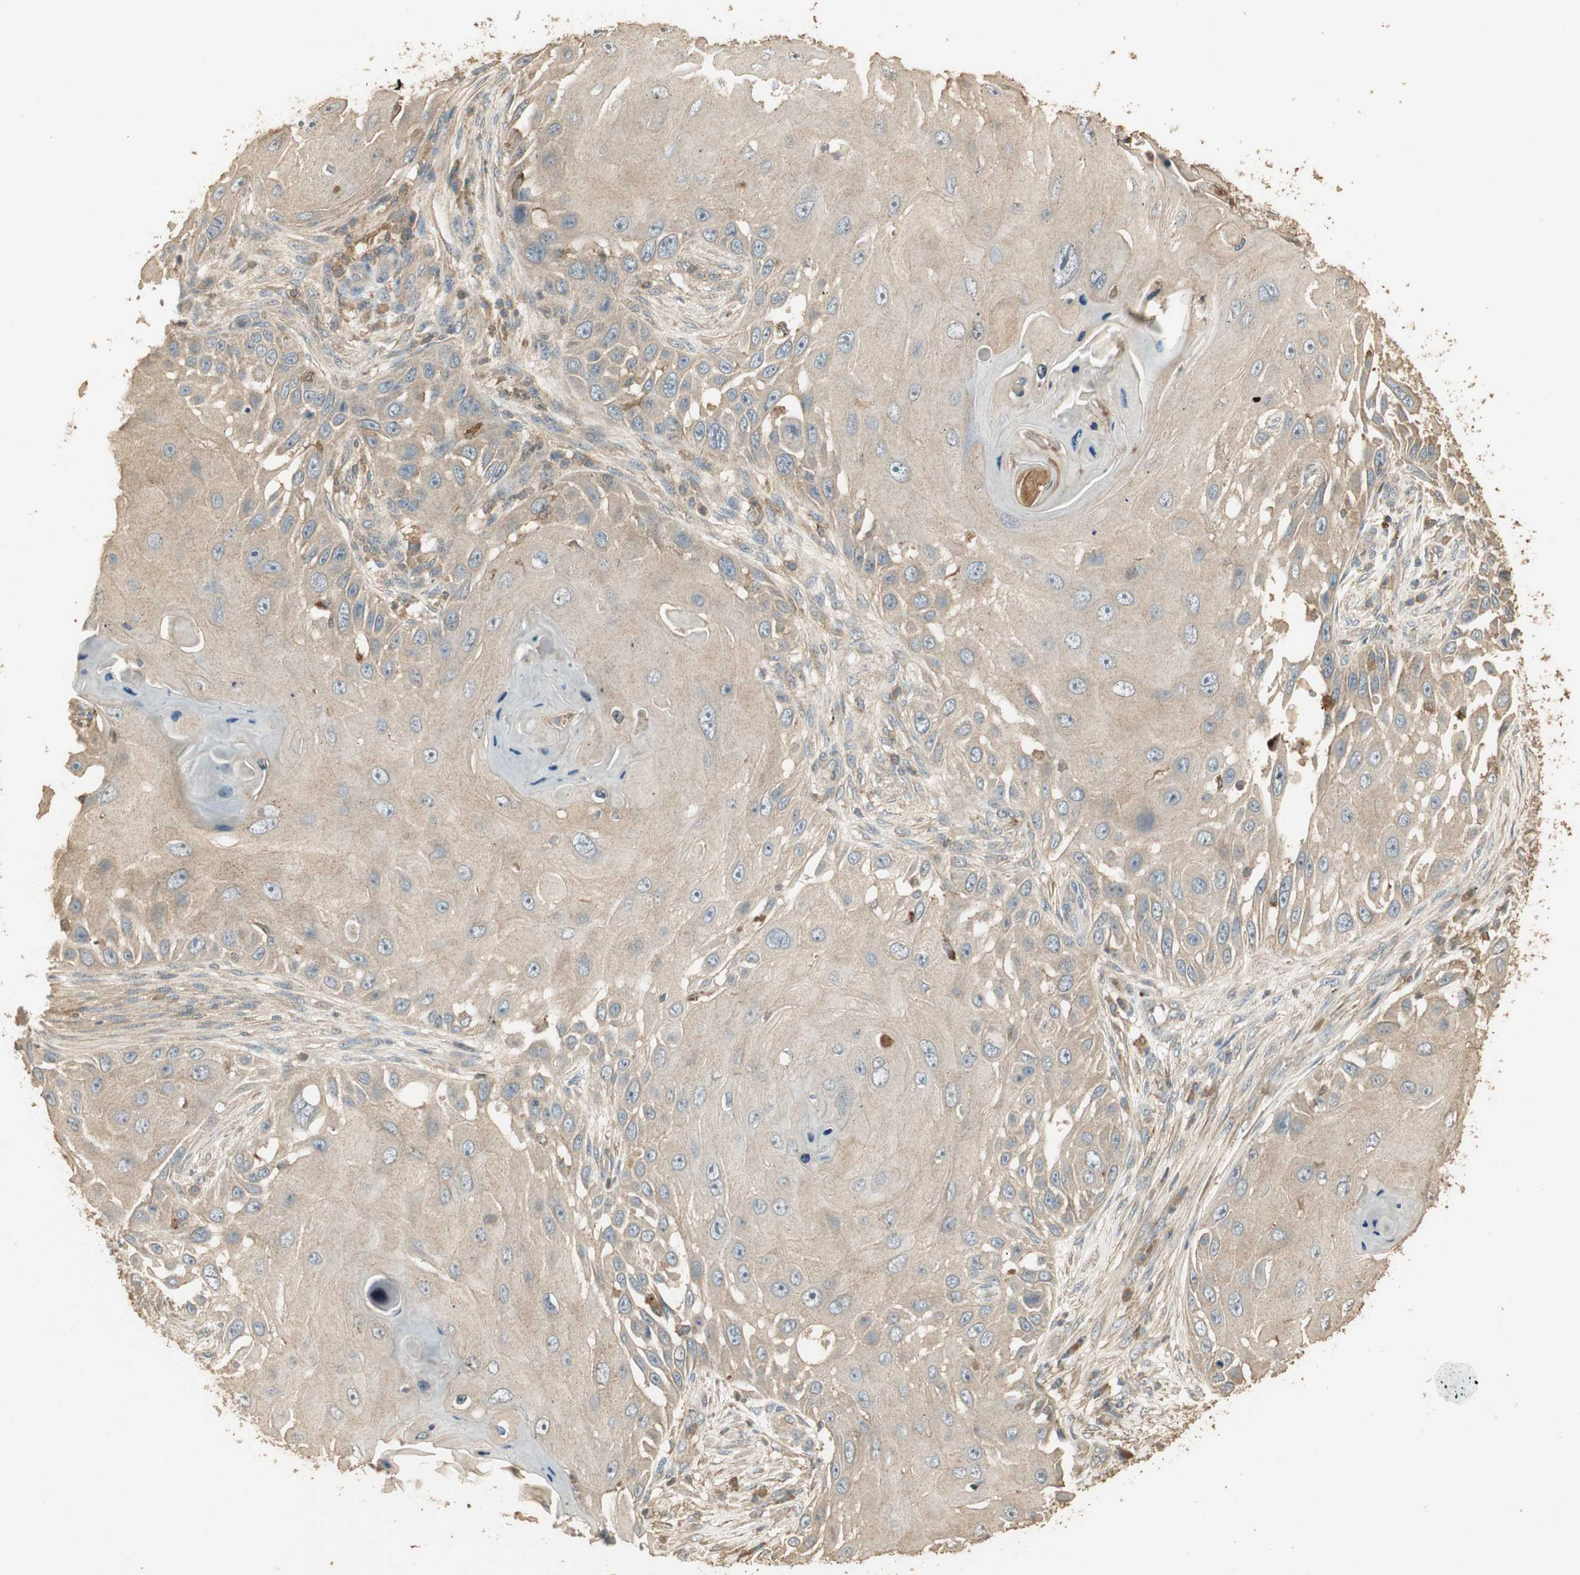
{"staining": {"intensity": "weak", "quantity": ">75%", "location": "cytoplasmic/membranous"}, "tissue": "skin cancer", "cell_type": "Tumor cells", "image_type": "cancer", "snomed": [{"axis": "morphology", "description": "Squamous cell carcinoma, NOS"}, {"axis": "topography", "description": "Skin"}], "caption": "The immunohistochemical stain shows weak cytoplasmic/membranous positivity in tumor cells of skin cancer (squamous cell carcinoma) tissue. (DAB (3,3'-diaminobenzidine) IHC, brown staining for protein, blue staining for nuclei).", "gene": "USP2", "patient": {"sex": "female", "age": 44}}